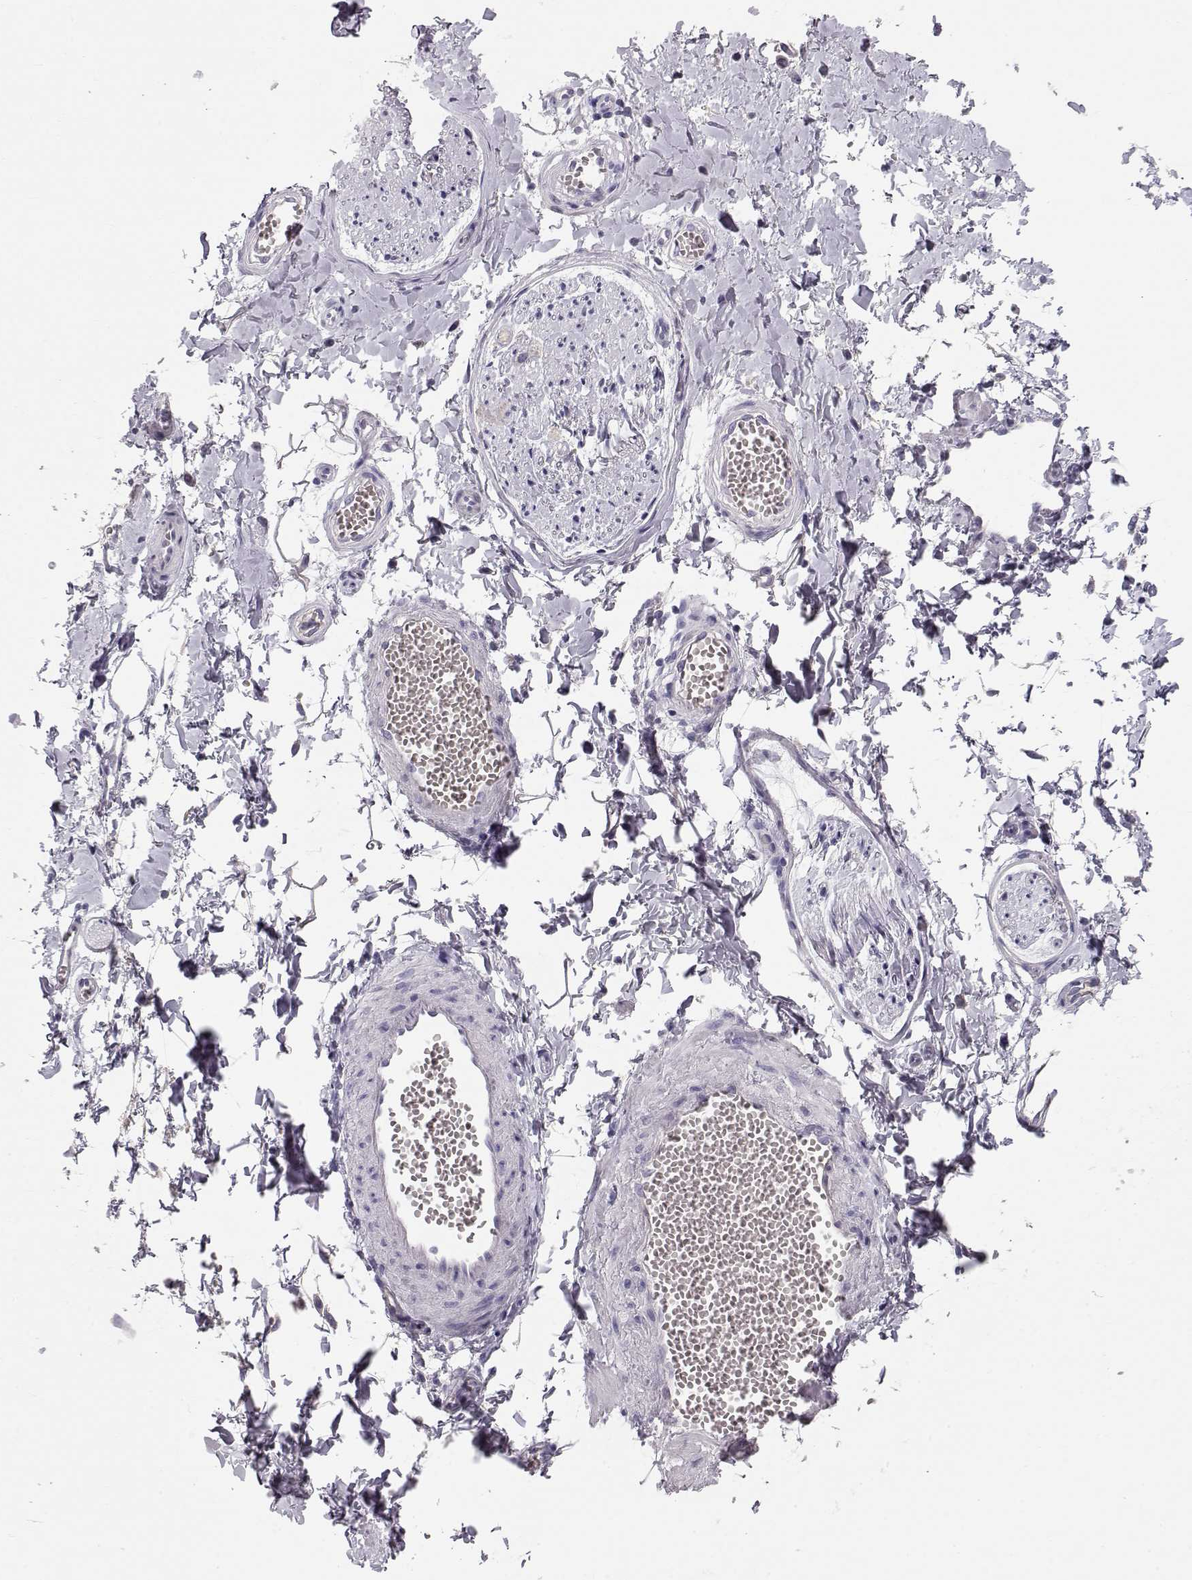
{"staining": {"intensity": "negative", "quantity": "none", "location": "none"}, "tissue": "adipose tissue", "cell_type": "Adipocytes", "image_type": "normal", "snomed": [{"axis": "morphology", "description": "Normal tissue, NOS"}, {"axis": "topography", "description": "Smooth muscle"}, {"axis": "topography", "description": "Peripheral nerve tissue"}], "caption": "A histopathology image of adipose tissue stained for a protein shows no brown staining in adipocytes. (Immunohistochemistry, brightfield microscopy, high magnification).", "gene": "GPR26", "patient": {"sex": "male", "age": 22}}